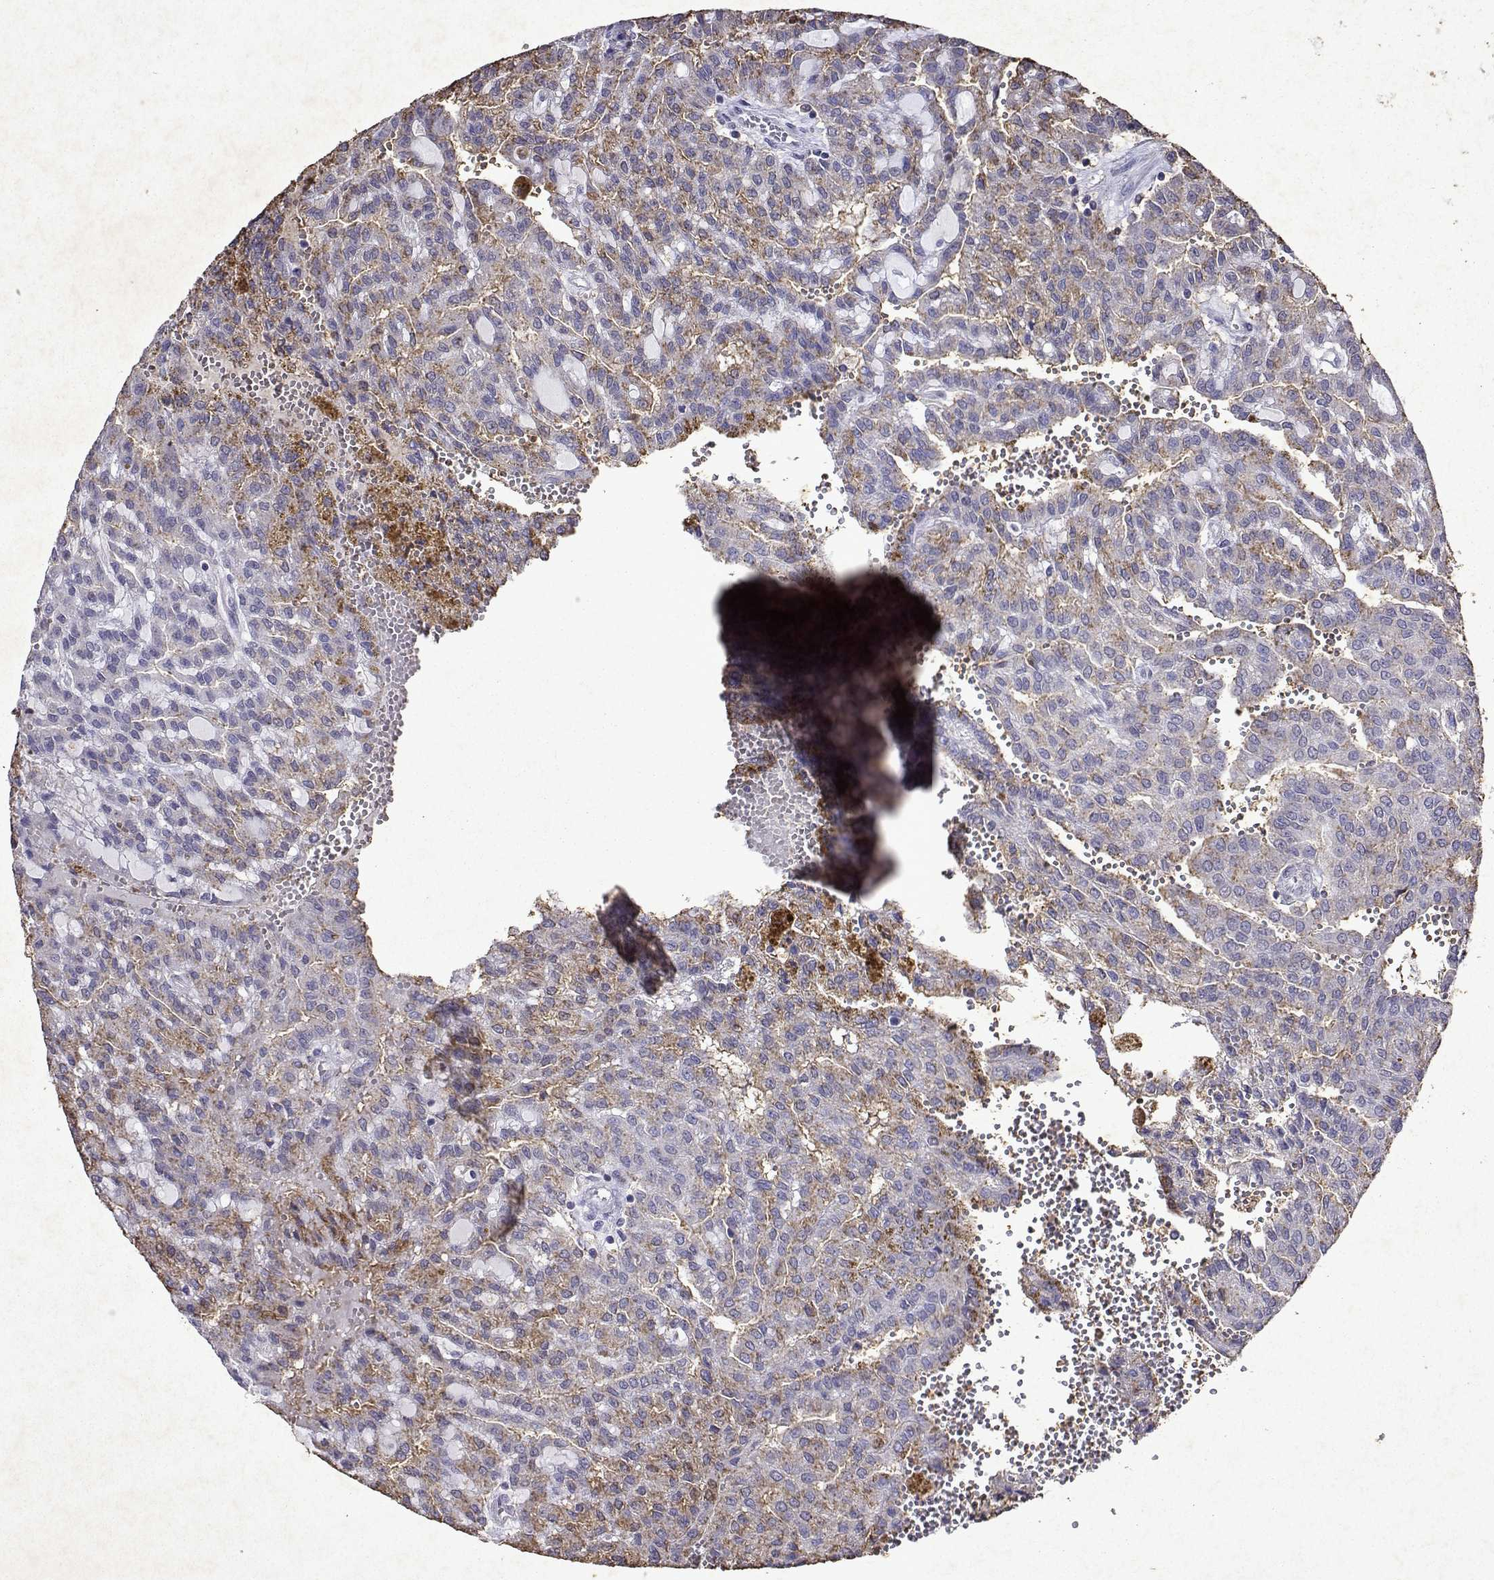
{"staining": {"intensity": "moderate", "quantity": "25%-75%", "location": "cytoplasmic/membranous"}, "tissue": "renal cancer", "cell_type": "Tumor cells", "image_type": "cancer", "snomed": [{"axis": "morphology", "description": "Adenocarcinoma, NOS"}, {"axis": "topography", "description": "Kidney"}], "caption": "High-magnification brightfield microscopy of renal cancer (adenocarcinoma) stained with DAB (brown) and counterstained with hematoxylin (blue). tumor cells exhibit moderate cytoplasmic/membranous positivity is identified in approximately25%-75% of cells.", "gene": "DUSP28", "patient": {"sex": "male", "age": 63}}